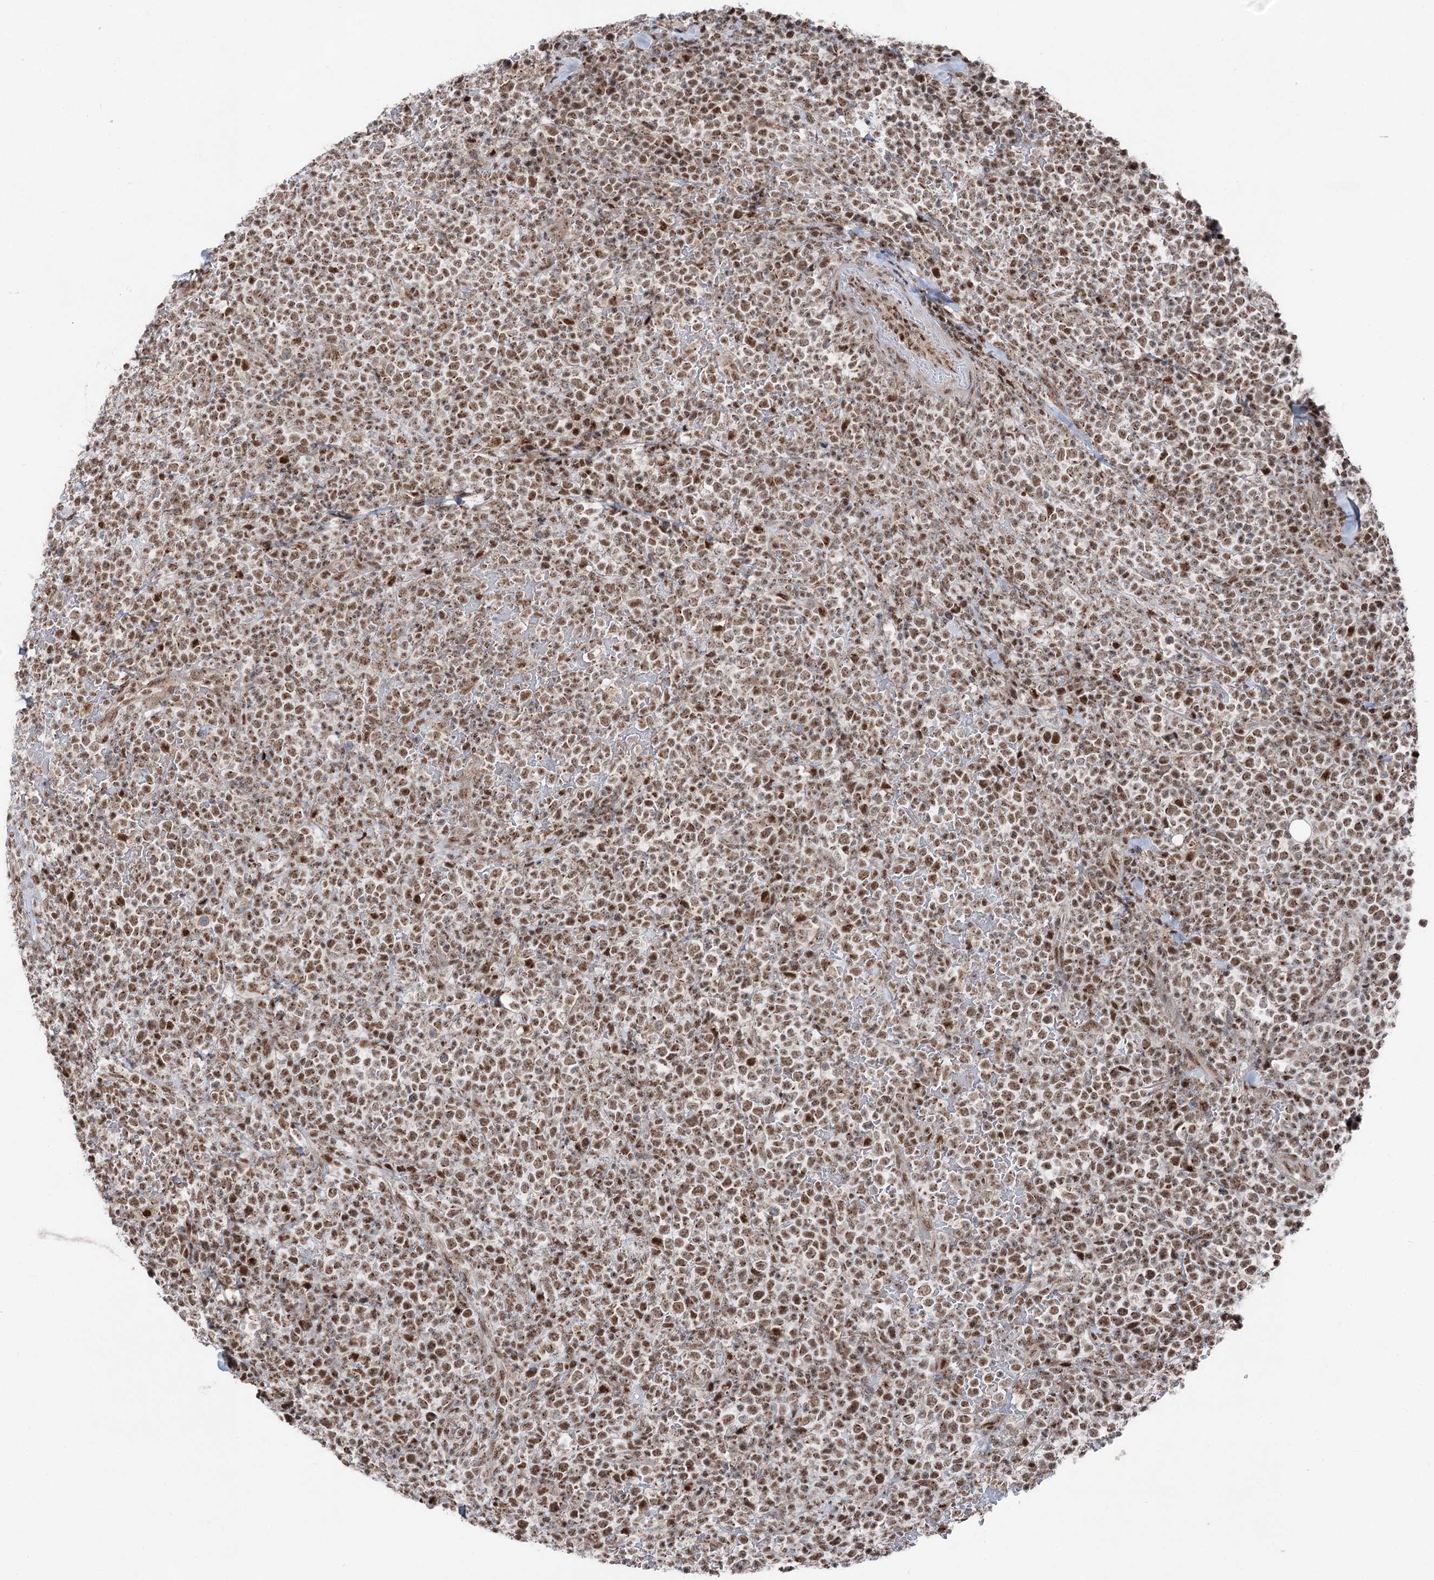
{"staining": {"intensity": "moderate", "quantity": ">75%", "location": "nuclear"}, "tissue": "lymphoma", "cell_type": "Tumor cells", "image_type": "cancer", "snomed": [{"axis": "morphology", "description": "Malignant lymphoma, non-Hodgkin's type, High grade"}, {"axis": "topography", "description": "Colon"}], "caption": "The image reveals immunohistochemical staining of lymphoma. There is moderate nuclear expression is identified in approximately >75% of tumor cells.", "gene": "ZCCHC8", "patient": {"sex": "female", "age": 53}}